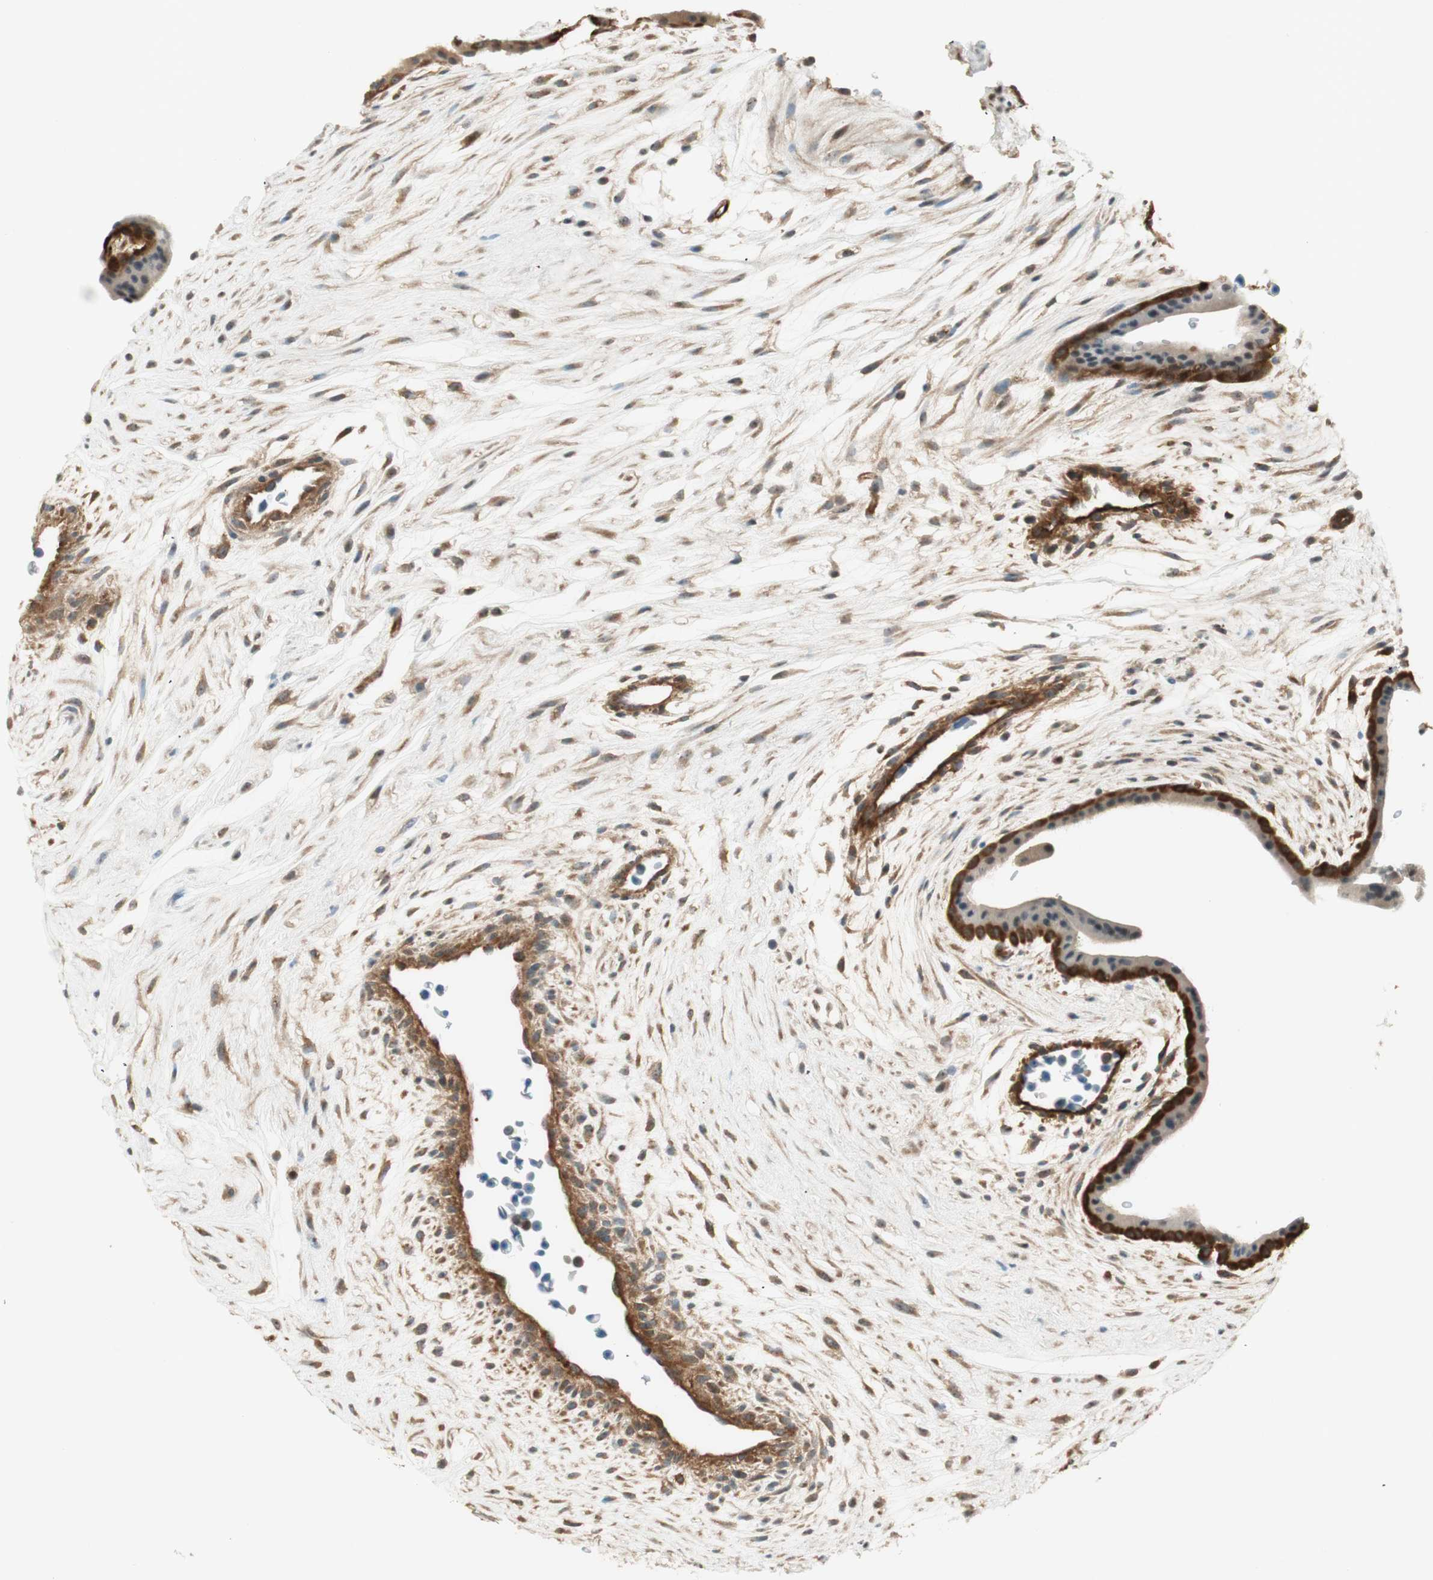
{"staining": {"intensity": "strong", "quantity": "25%-75%", "location": "cytoplasmic/membranous"}, "tissue": "placenta", "cell_type": "Trophoblastic cells", "image_type": "normal", "snomed": [{"axis": "morphology", "description": "Normal tissue, NOS"}, {"axis": "topography", "description": "Placenta"}], "caption": "Immunohistochemistry micrograph of benign human placenta stained for a protein (brown), which exhibits high levels of strong cytoplasmic/membranous expression in approximately 25%-75% of trophoblastic cells.", "gene": "IPO5", "patient": {"sex": "female", "age": 35}}